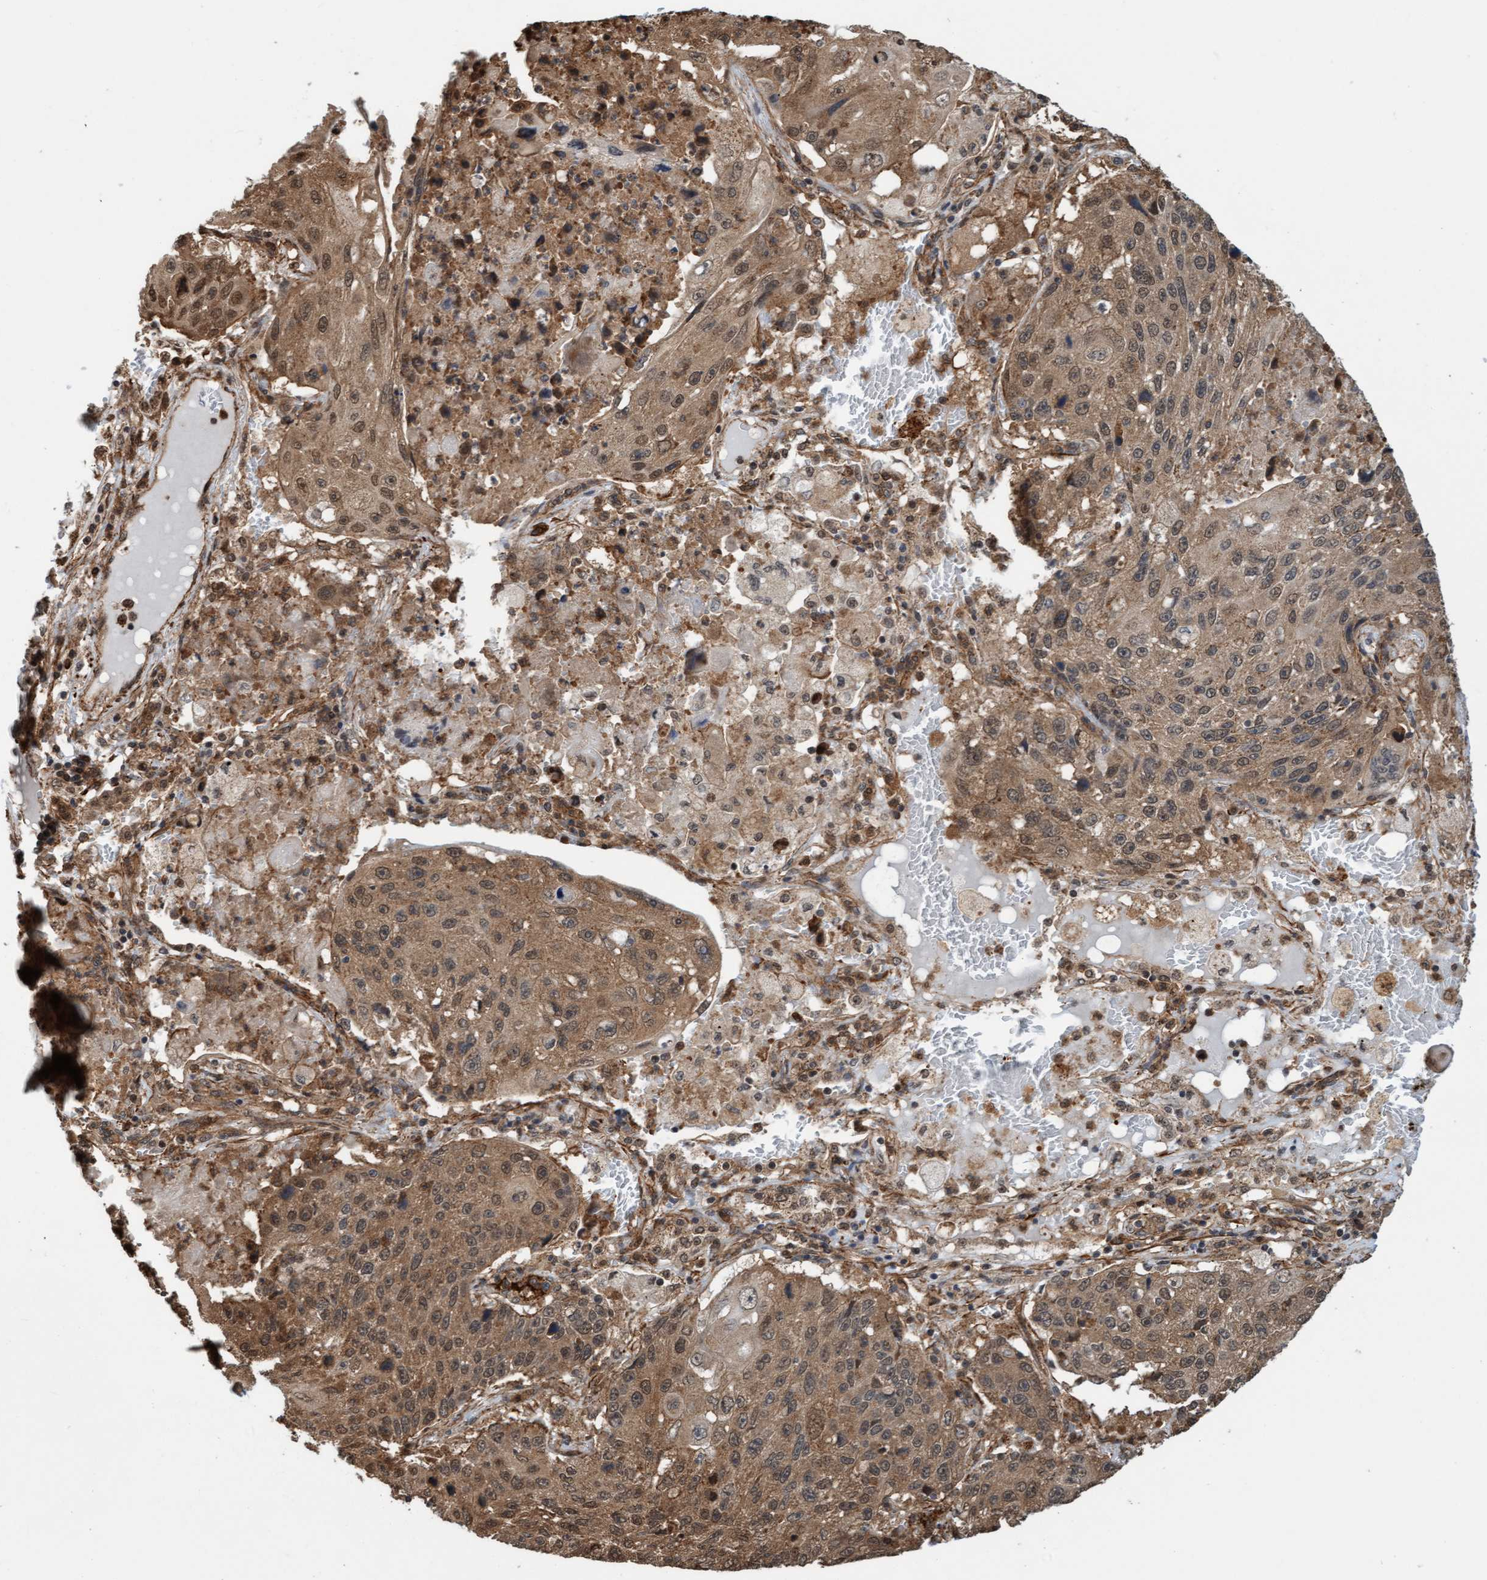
{"staining": {"intensity": "moderate", "quantity": ">75%", "location": "cytoplasmic/membranous,nuclear"}, "tissue": "lung cancer", "cell_type": "Tumor cells", "image_type": "cancer", "snomed": [{"axis": "morphology", "description": "Squamous cell carcinoma, NOS"}, {"axis": "topography", "description": "Lung"}], "caption": "A micrograph of human lung cancer stained for a protein exhibits moderate cytoplasmic/membranous and nuclear brown staining in tumor cells.", "gene": "STXBP4", "patient": {"sex": "male", "age": 61}}